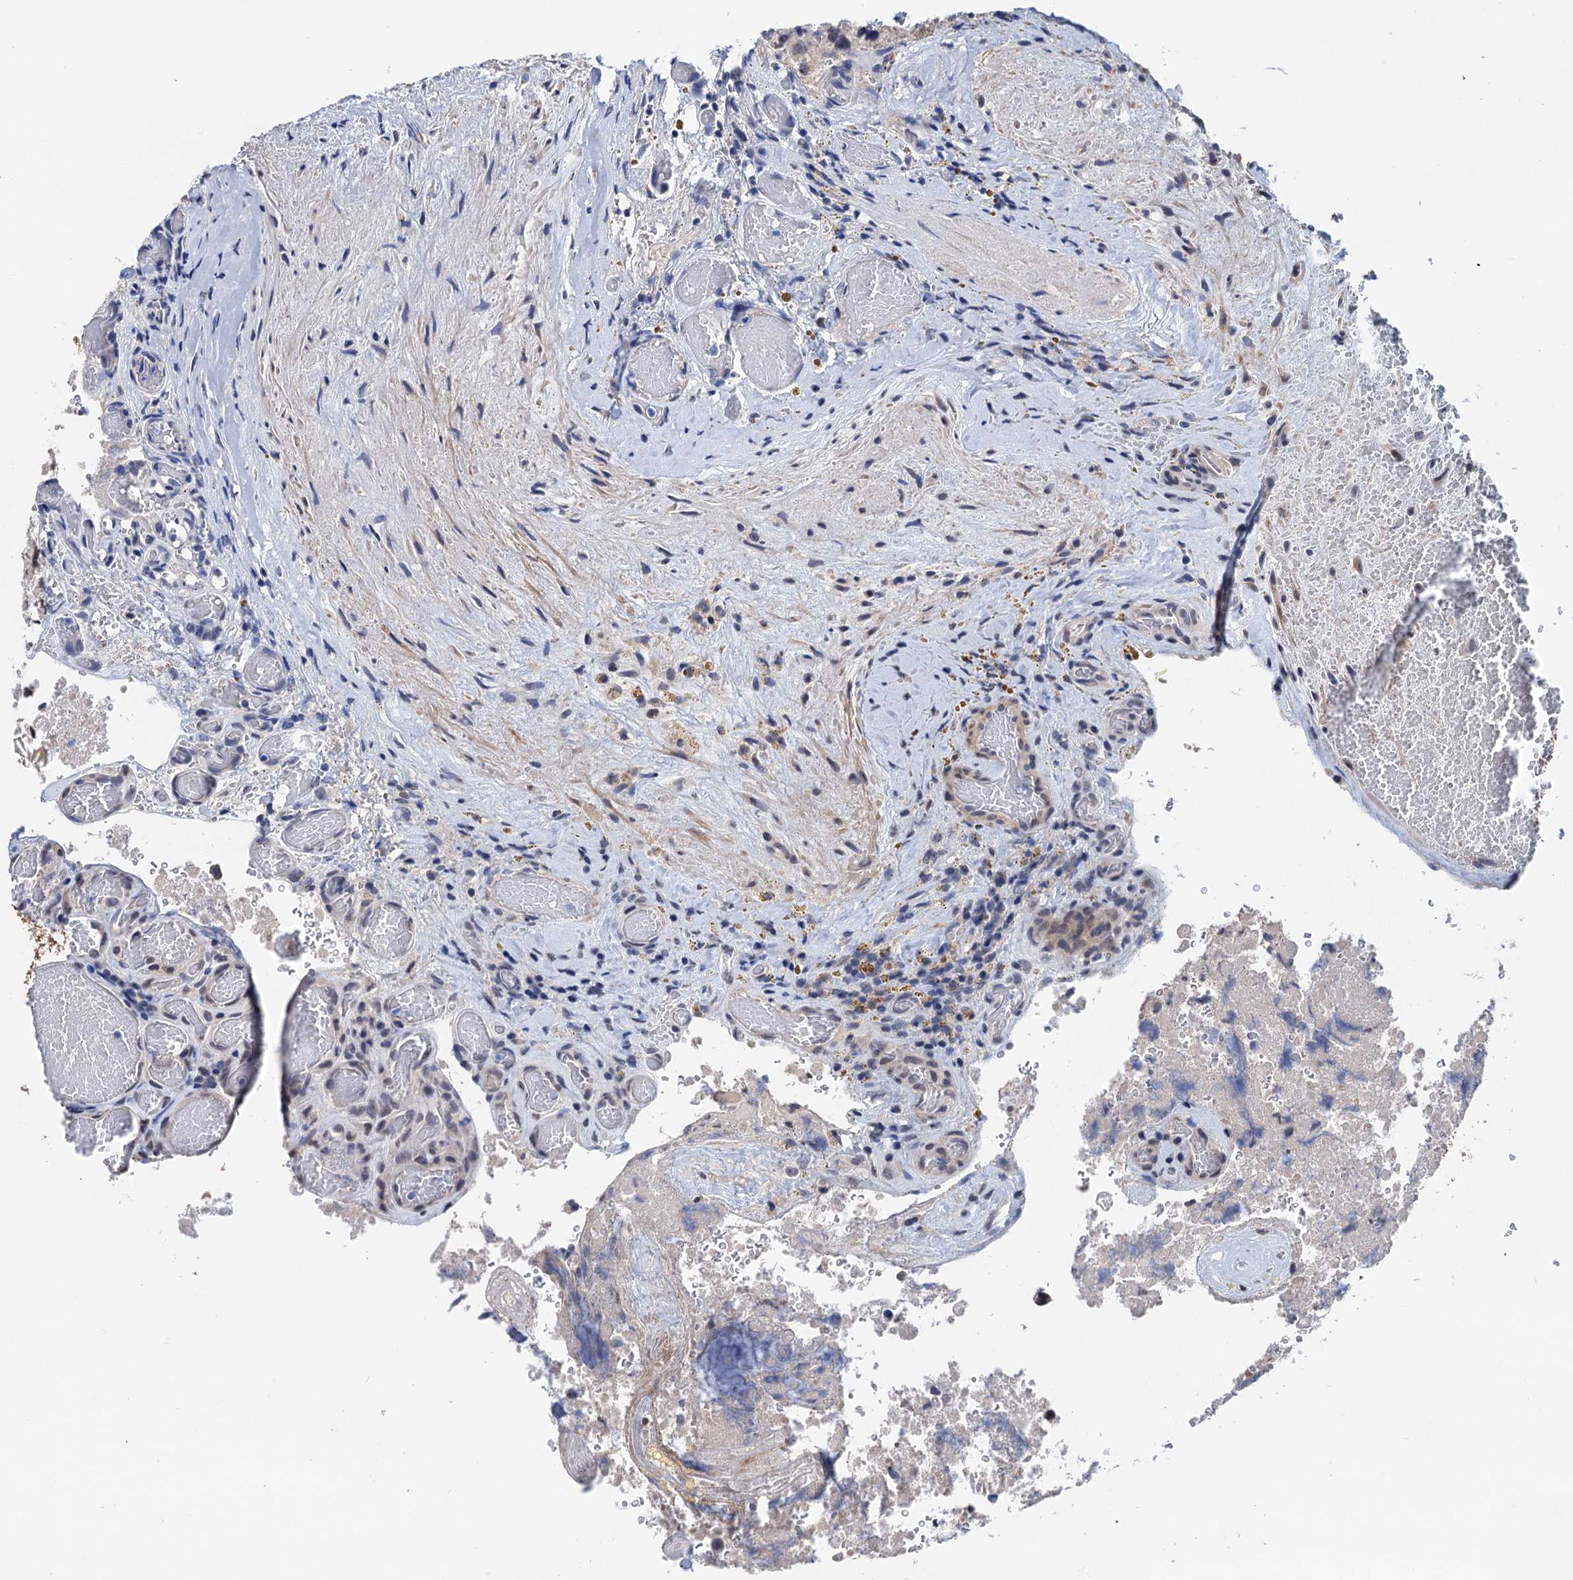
{"staining": {"intensity": "negative", "quantity": "none", "location": "none"}, "tissue": "glioma", "cell_type": "Tumor cells", "image_type": "cancer", "snomed": [{"axis": "morphology", "description": "Glioma, malignant, High grade"}, {"axis": "topography", "description": "Brain"}], "caption": "Immunohistochemical staining of human malignant glioma (high-grade) demonstrates no significant positivity in tumor cells.", "gene": "ART5", "patient": {"sex": "male", "age": 76}}